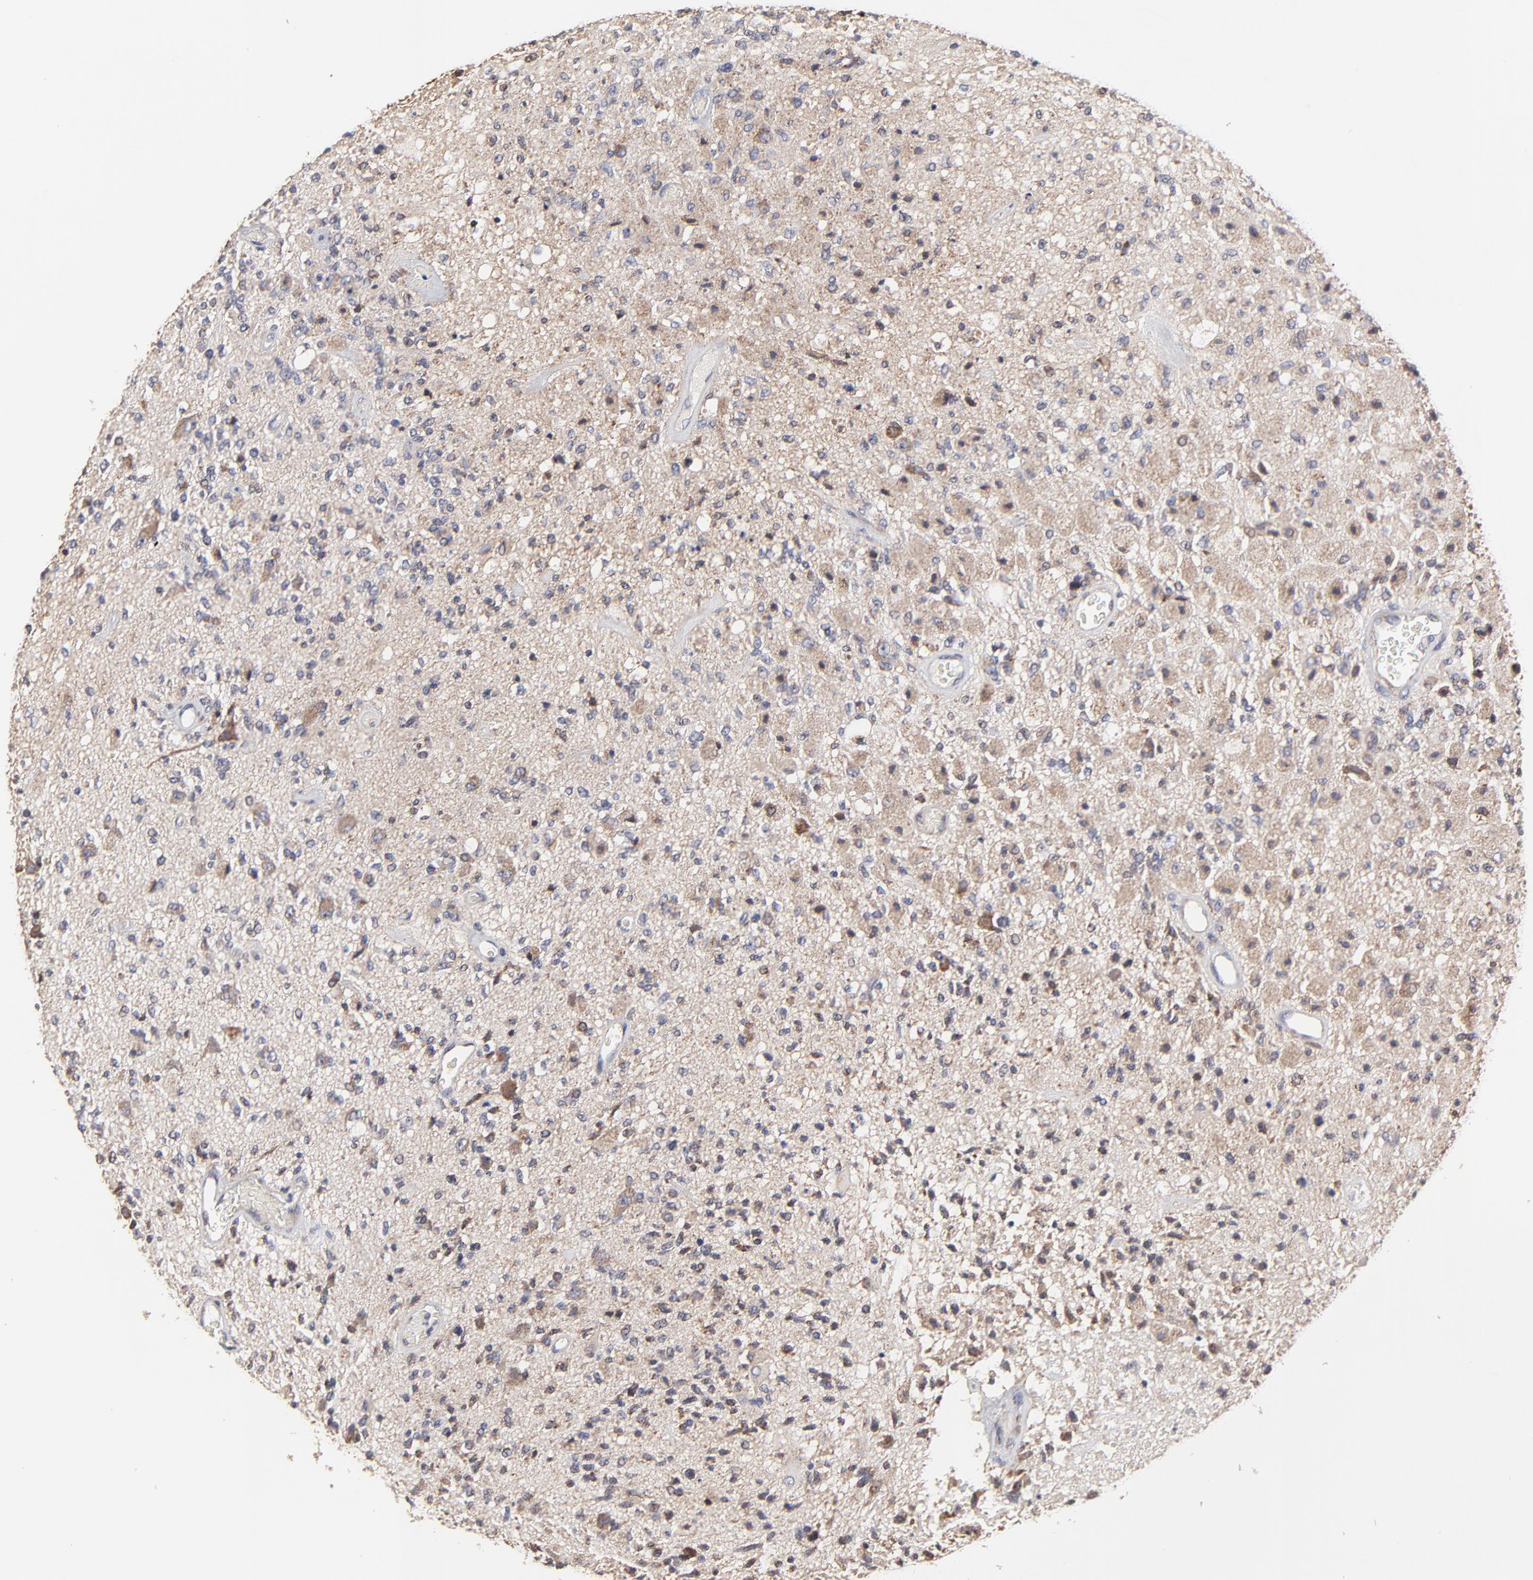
{"staining": {"intensity": "weak", "quantity": "<25%", "location": "cytoplasmic/membranous"}, "tissue": "glioma", "cell_type": "Tumor cells", "image_type": "cancer", "snomed": [{"axis": "morphology", "description": "Normal tissue, NOS"}, {"axis": "morphology", "description": "Glioma, malignant, High grade"}, {"axis": "topography", "description": "Cerebral cortex"}], "caption": "Immunohistochemistry (IHC) of malignant high-grade glioma displays no positivity in tumor cells.", "gene": "ZNF550", "patient": {"sex": "male", "age": 77}}